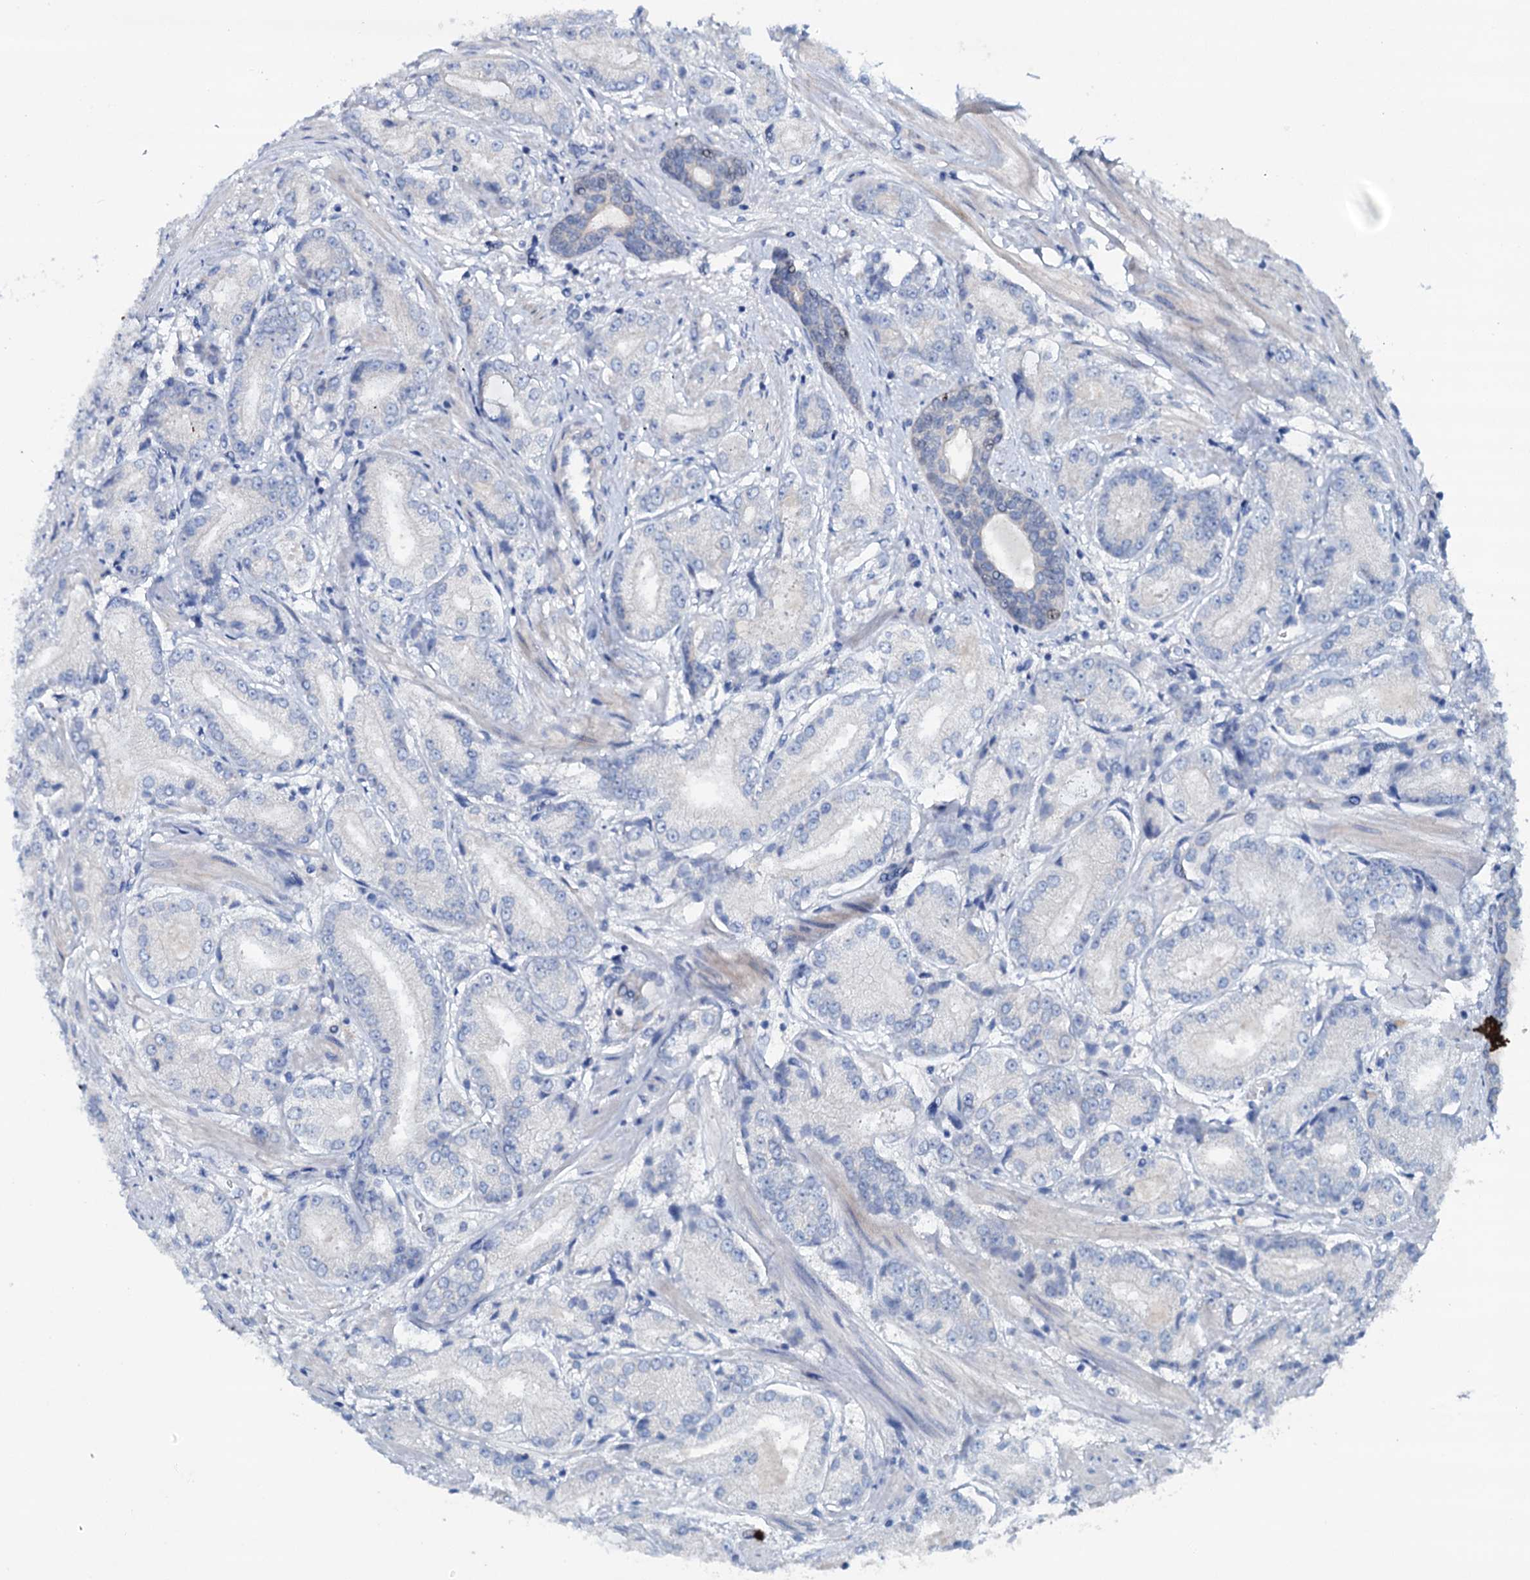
{"staining": {"intensity": "negative", "quantity": "none", "location": "none"}, "tissue": "prostate cancer", "cell_type": "Tumor cells", "image_type": "cancer", "snomed": [{"axis": "morphology", "description": "Adenocarcinoma, High grade"}, {"axis": "topography", "description": "Prostate"}], "caption": "High power microscopy micrograph of an IHC image of prostate high-grade adenocarcinoma, revealing no significant staining in tumor cells.", "gene": "ADGRG4", "patient": {"sex": "male", "age": 59}}